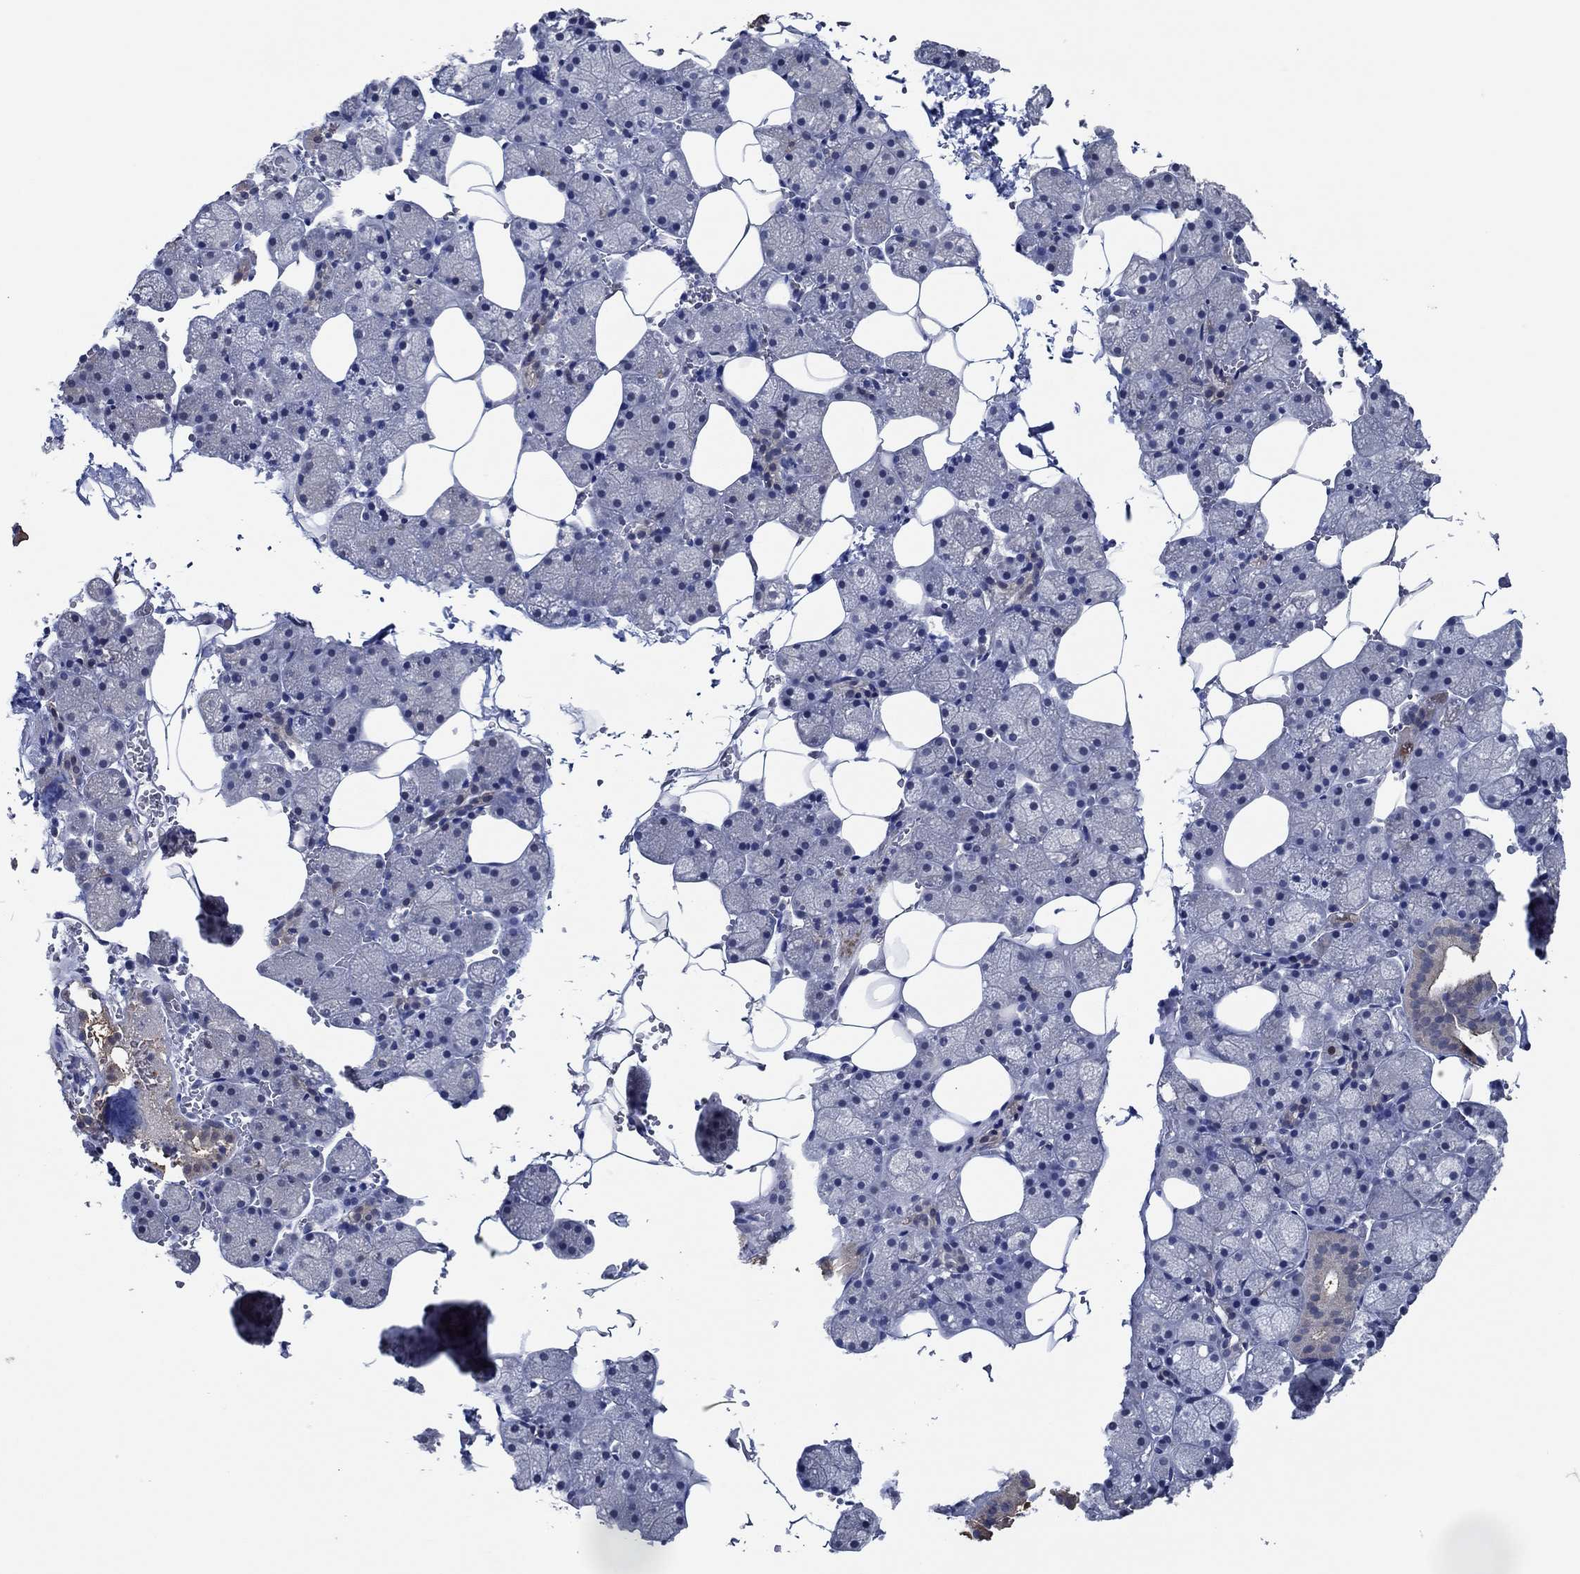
{"staining": {"intensity": "moderate", "quantity": "<25%", "location": "cytoplasmic/membranous"}, "tissue": "salivary gland", "cell_type": "Glandular cells", "image_type": "normal", "snomed": [{"axis": "morphology", "description": "Normal tissue, NOS"}, {"axis": "topography", "description": "Salivary gland"}], "caption": "An IHC histopathology image of benign tissue is shown. Protein staining in brown highlights moderate cytoplasmic/membranous positivity in salivary gland within glandular cells. Immunohistochemistry stains the protein in brown and the nuclei are stained blue.", "gene": "DACT1", "patient": {"sex": "male", "age": 38}}